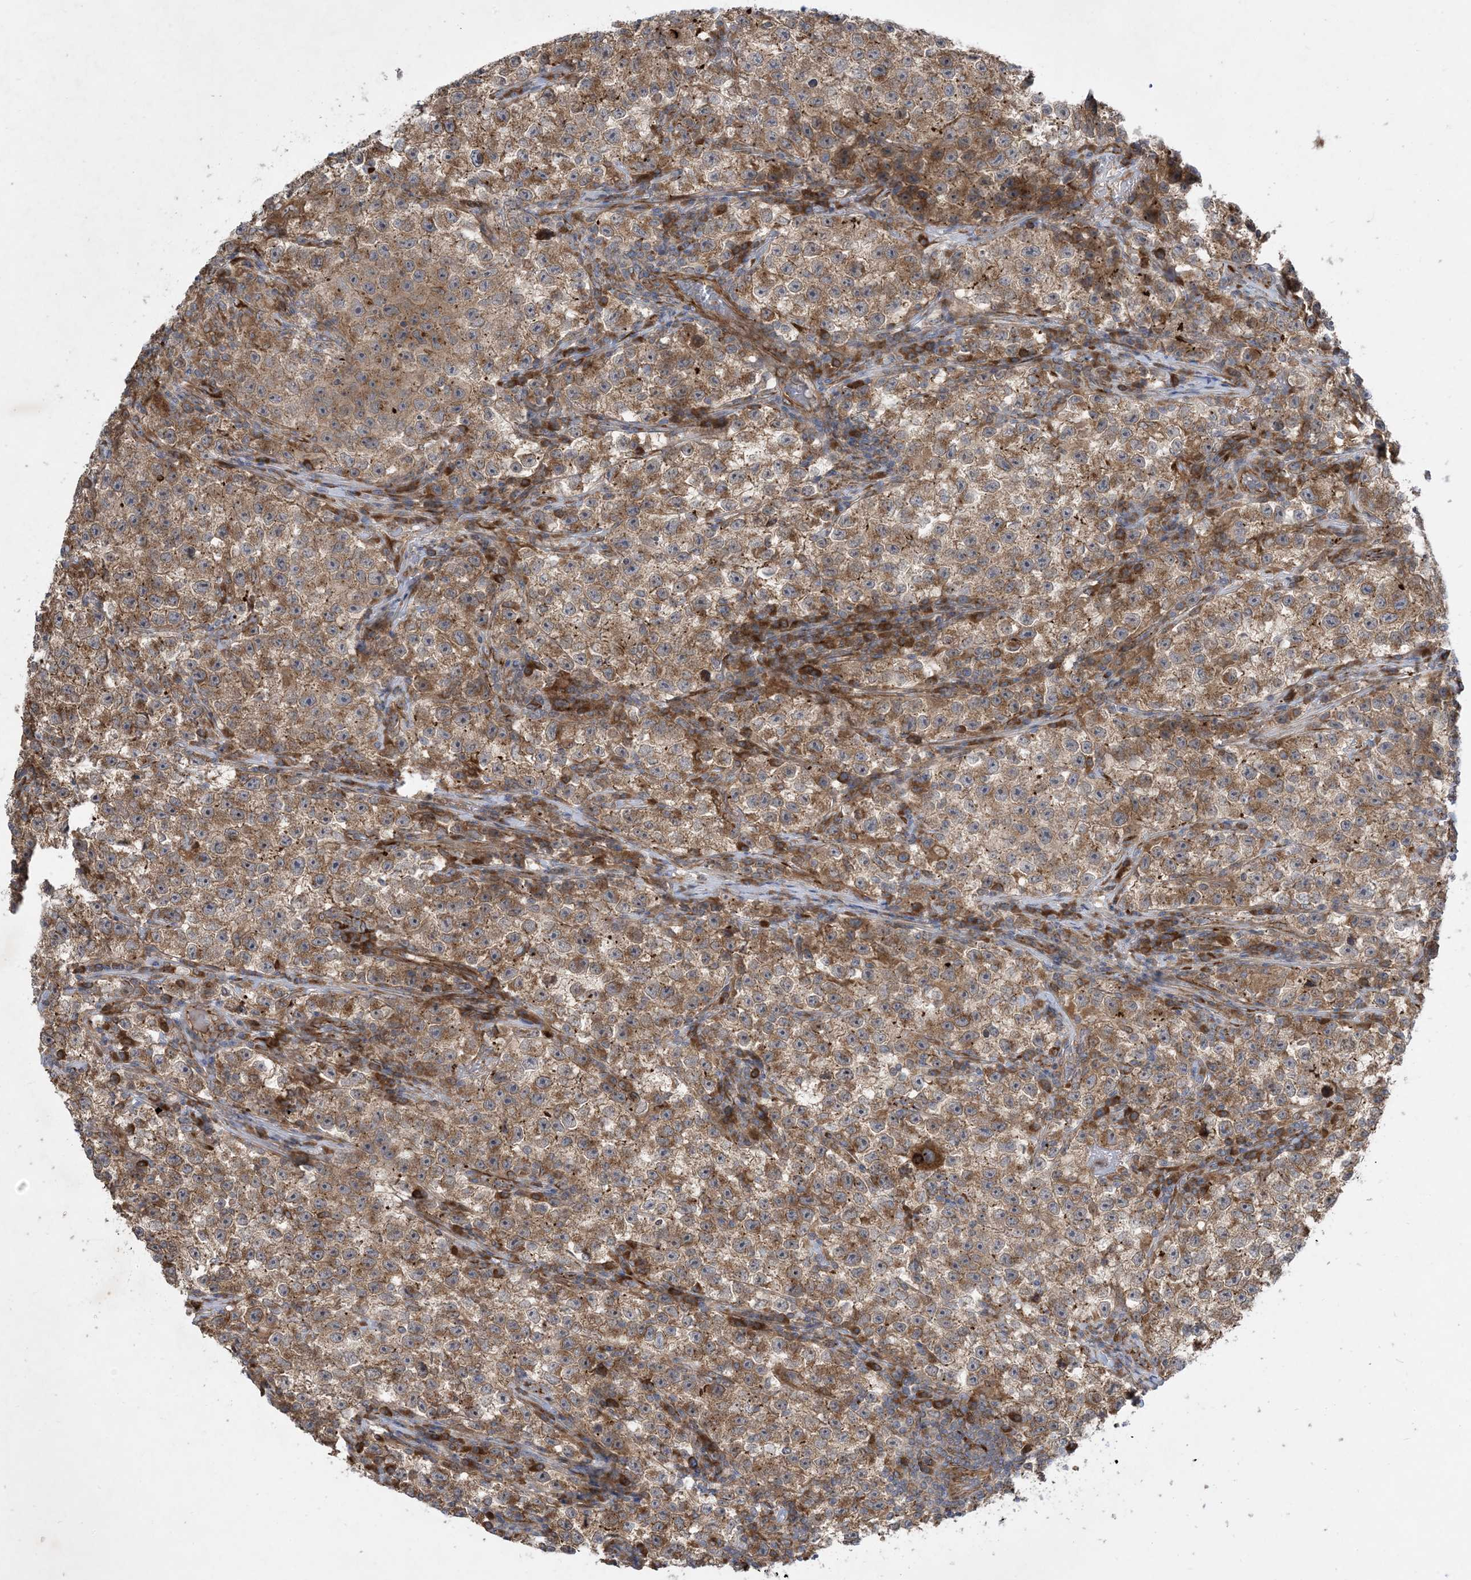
{"staining": {"intensity": "moderate", "quantity": ">75%", "location": "cytoplasmic/membranous"}, "tissue": "testis cancer", "cell_type": "Tumor cells", "image_type": "cancer", "snomed": [{"axis": "morphology", "description": "Seminoma, NOS"}, {"axis": "topography", "description": "Testis"}], "caption": "Testis cancer was stained to show a protein in brown. There is medium levels of moderate cytoplasmic/membranous positivity in about >75% of tumor cells.", "gene": "OTOP1", "patient": {"sex": "male", "age": 22}}